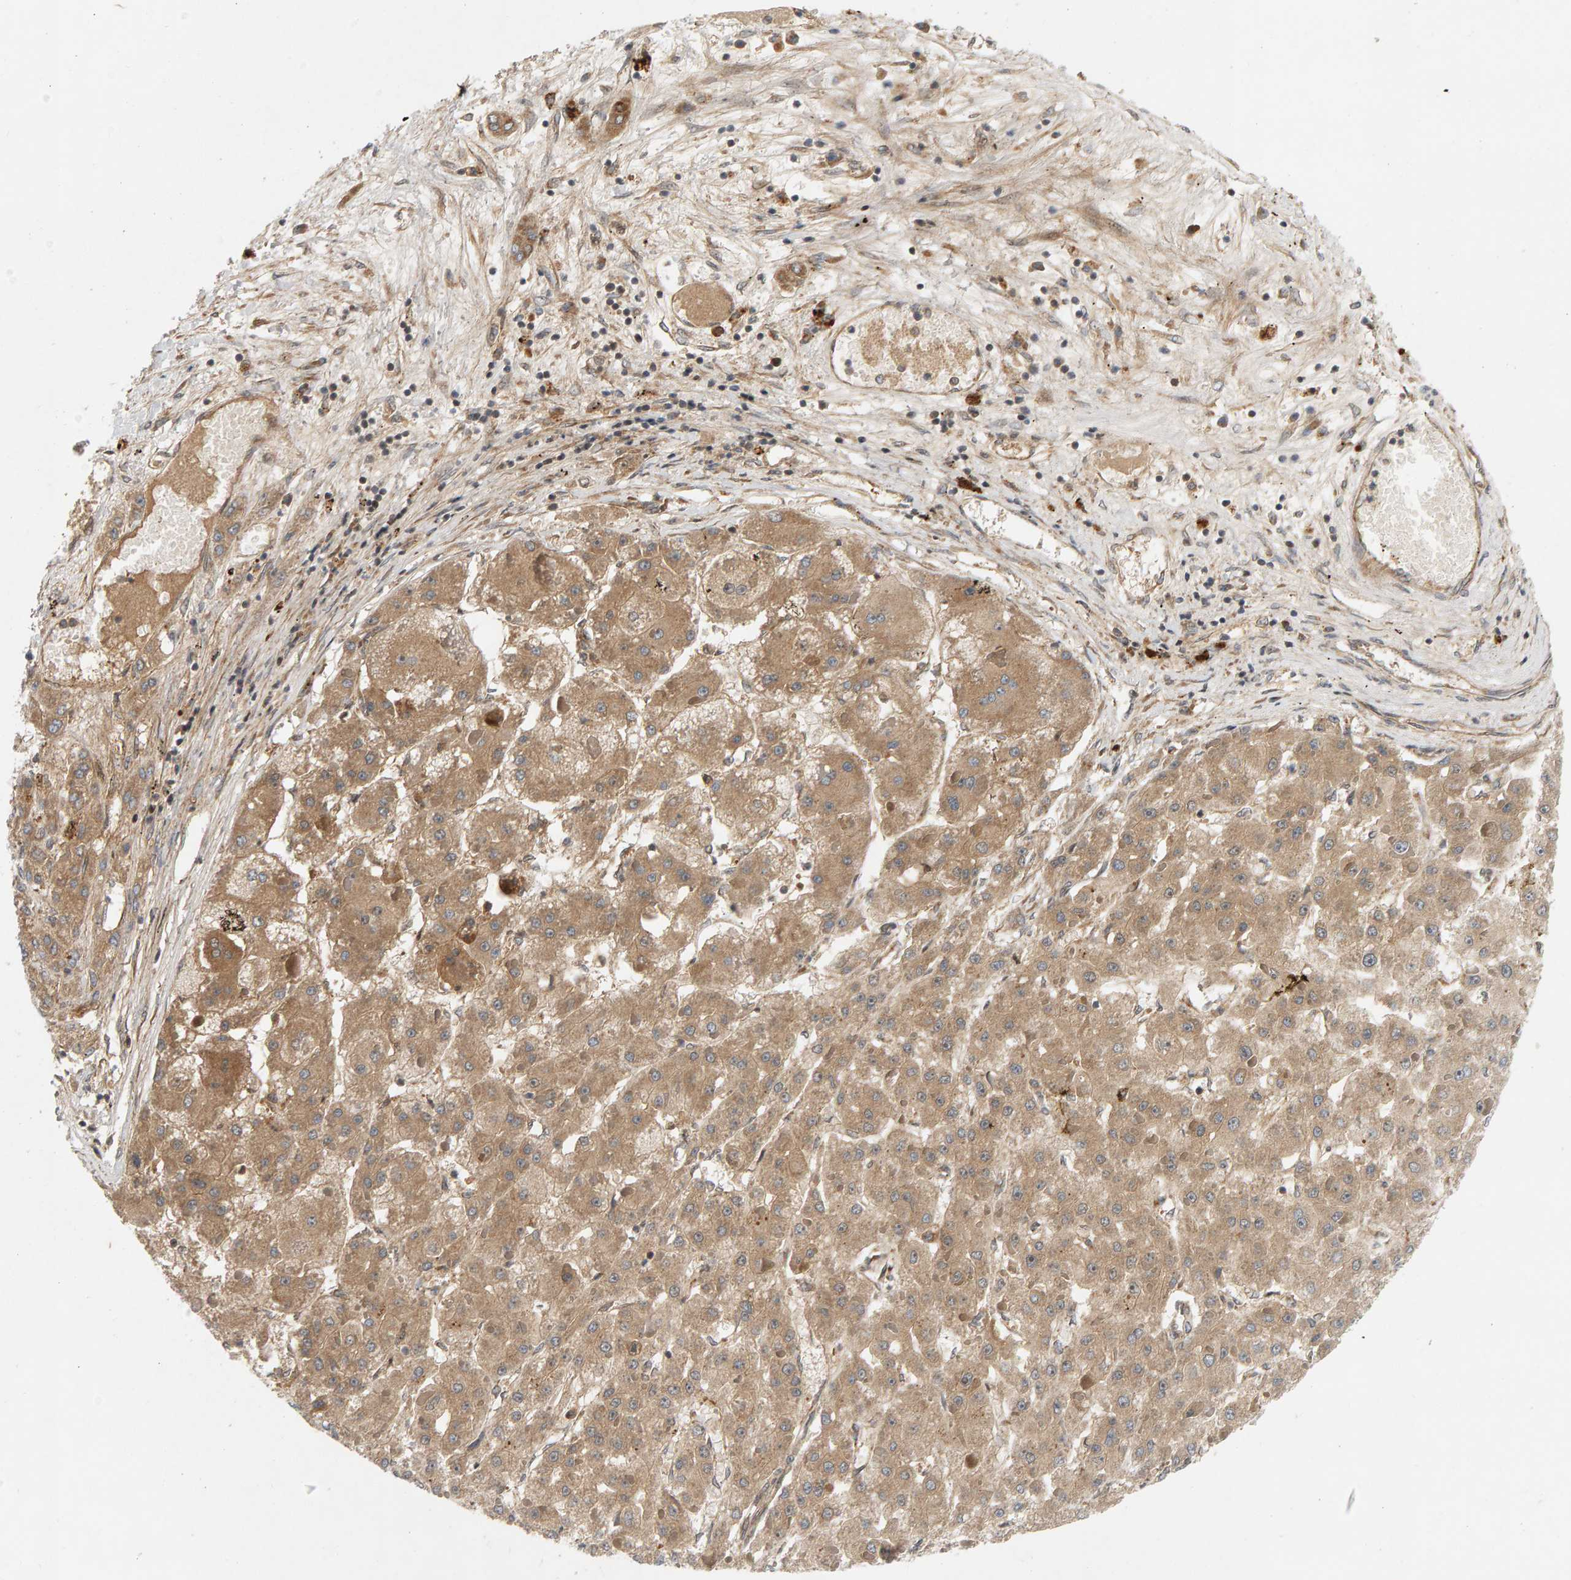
{"staining": {"intensity": "moderate", "quantity": ">75%", "location": "cytoplasmic/membranous"}, "tissue": "liver cancer", "cell_type": "Tumor cells", "image_type": "cancer", "snomed": [{"axis": "morphology", "description": "Carcinoma, Hepatocellular, NOS"}, {"axis": "topography", "description": "Liver"}], "caption": "There is medium levels of moderate cytoplasmic/membranous staining in tumor cells of hepatocellular carcinoma (liver), as demonstrated by immunohistochemical staining (brown color).", "gene": "BAHCC1", "patient": {"sex": "female", "age": 73}}